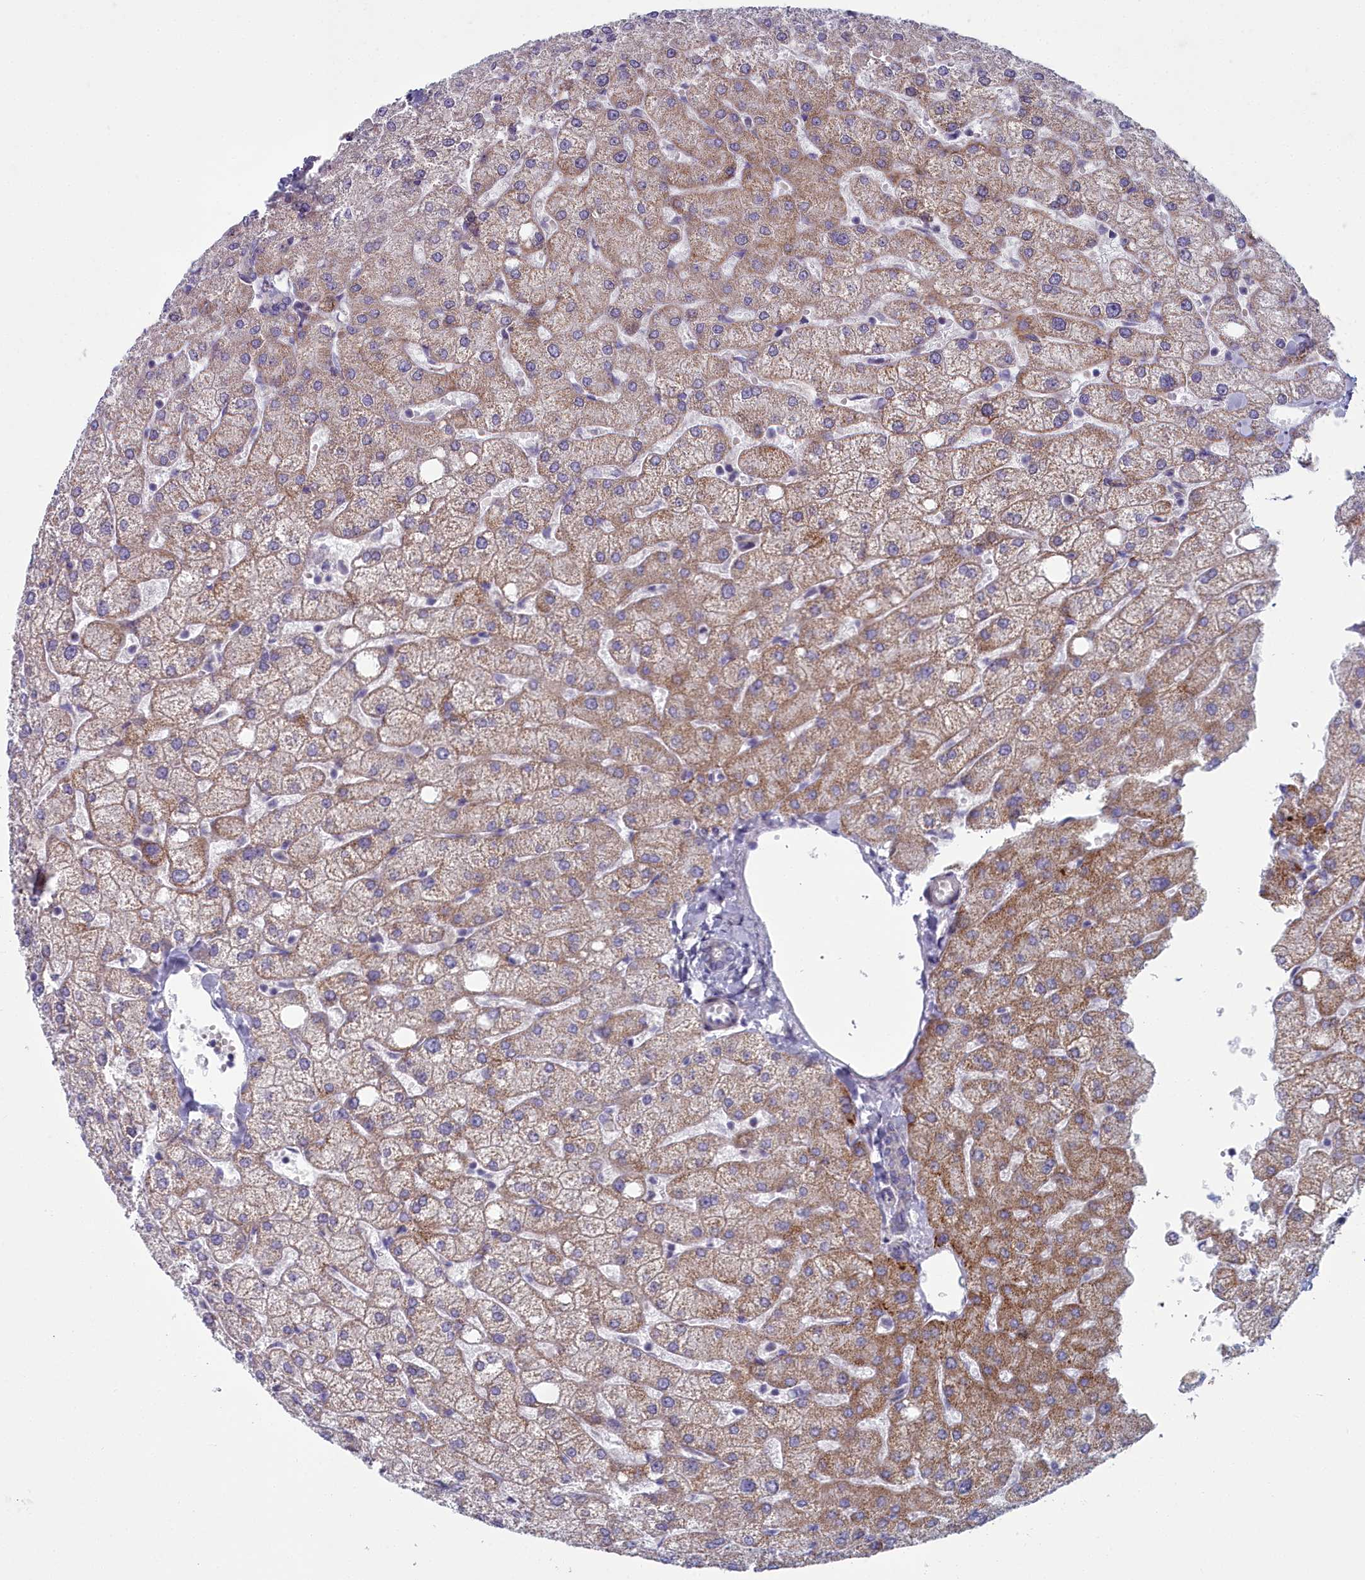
{"staining": {"intensity": "negative", "quantity": "none", "location": "none"}, "tissue": "liver", "cell_type": "Cholangiocytes", "image_type": "normal", "snomed": [{"axis": "morphology", "description": "Normal tissue, NOS"}, {"axis": "topography", "description": "Liver"}], "caption": "Liver was stained to show a protein in brown. There is no significant staining in cholangiocytes.", "gene": "INSYN2A", "patient": {"sex": "female", "age": 54}}